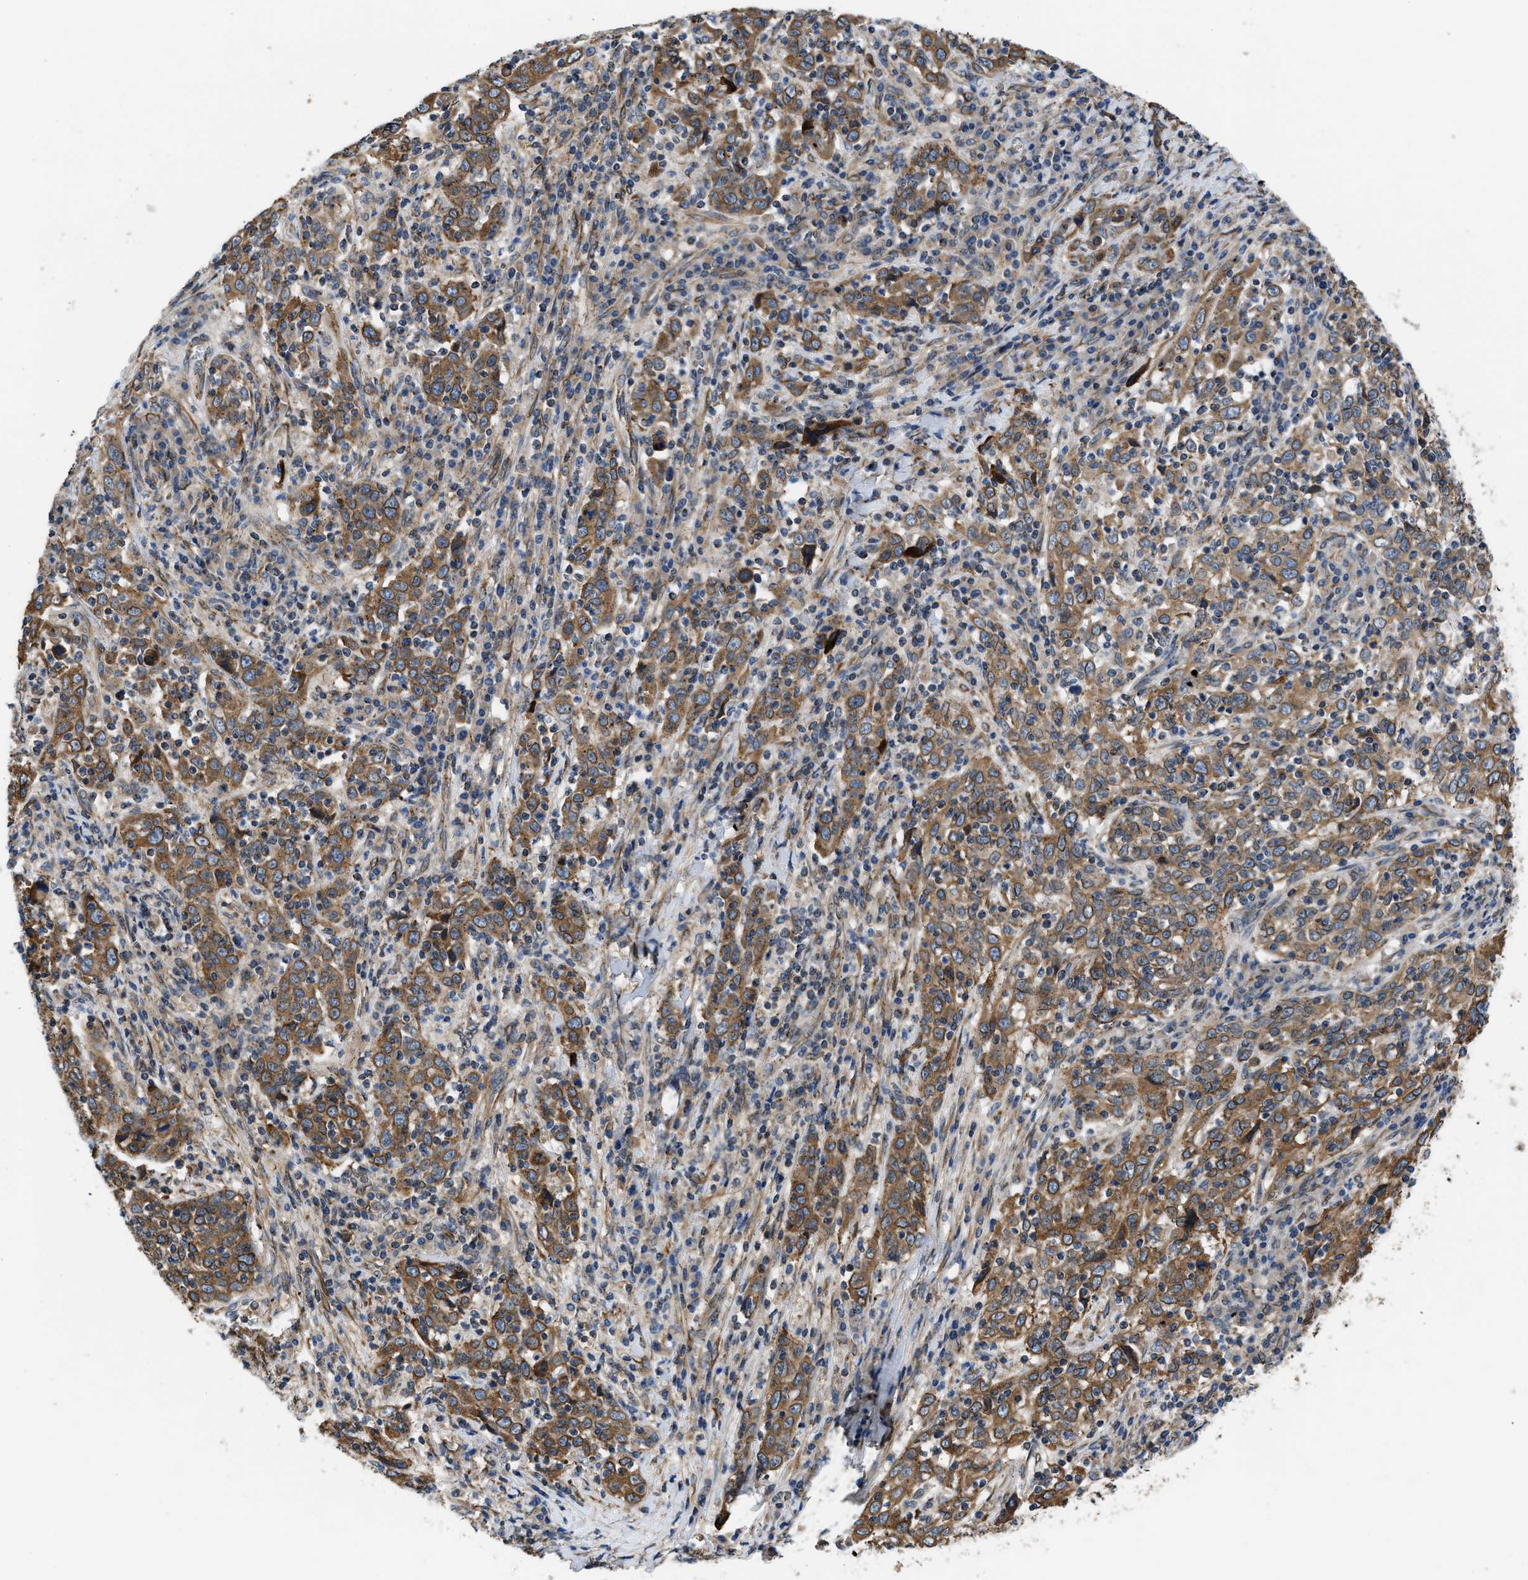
{"staining": {"intensity": "moderate", "quantity": ">75%", "location": "cytoplasmic/membranous"}, "tissue": "cervical cancer", "cell_type": "Tumor cells", "image_type": "cancer", "snomed": [{"axis": "morphology", "description": "Squamous cell carcinoma, NOS"}, {"axis": "topography", "description": "Cervix"}], "caption": "A micrograph of cervical cancer (squamous cell carcinoma) stained for a protein demonstrates moderate cytoplasmic/membranous brown staining in tumor cells.", "gene": "ARL6IP5", "patient": {"sex": "female", "age": 46}}